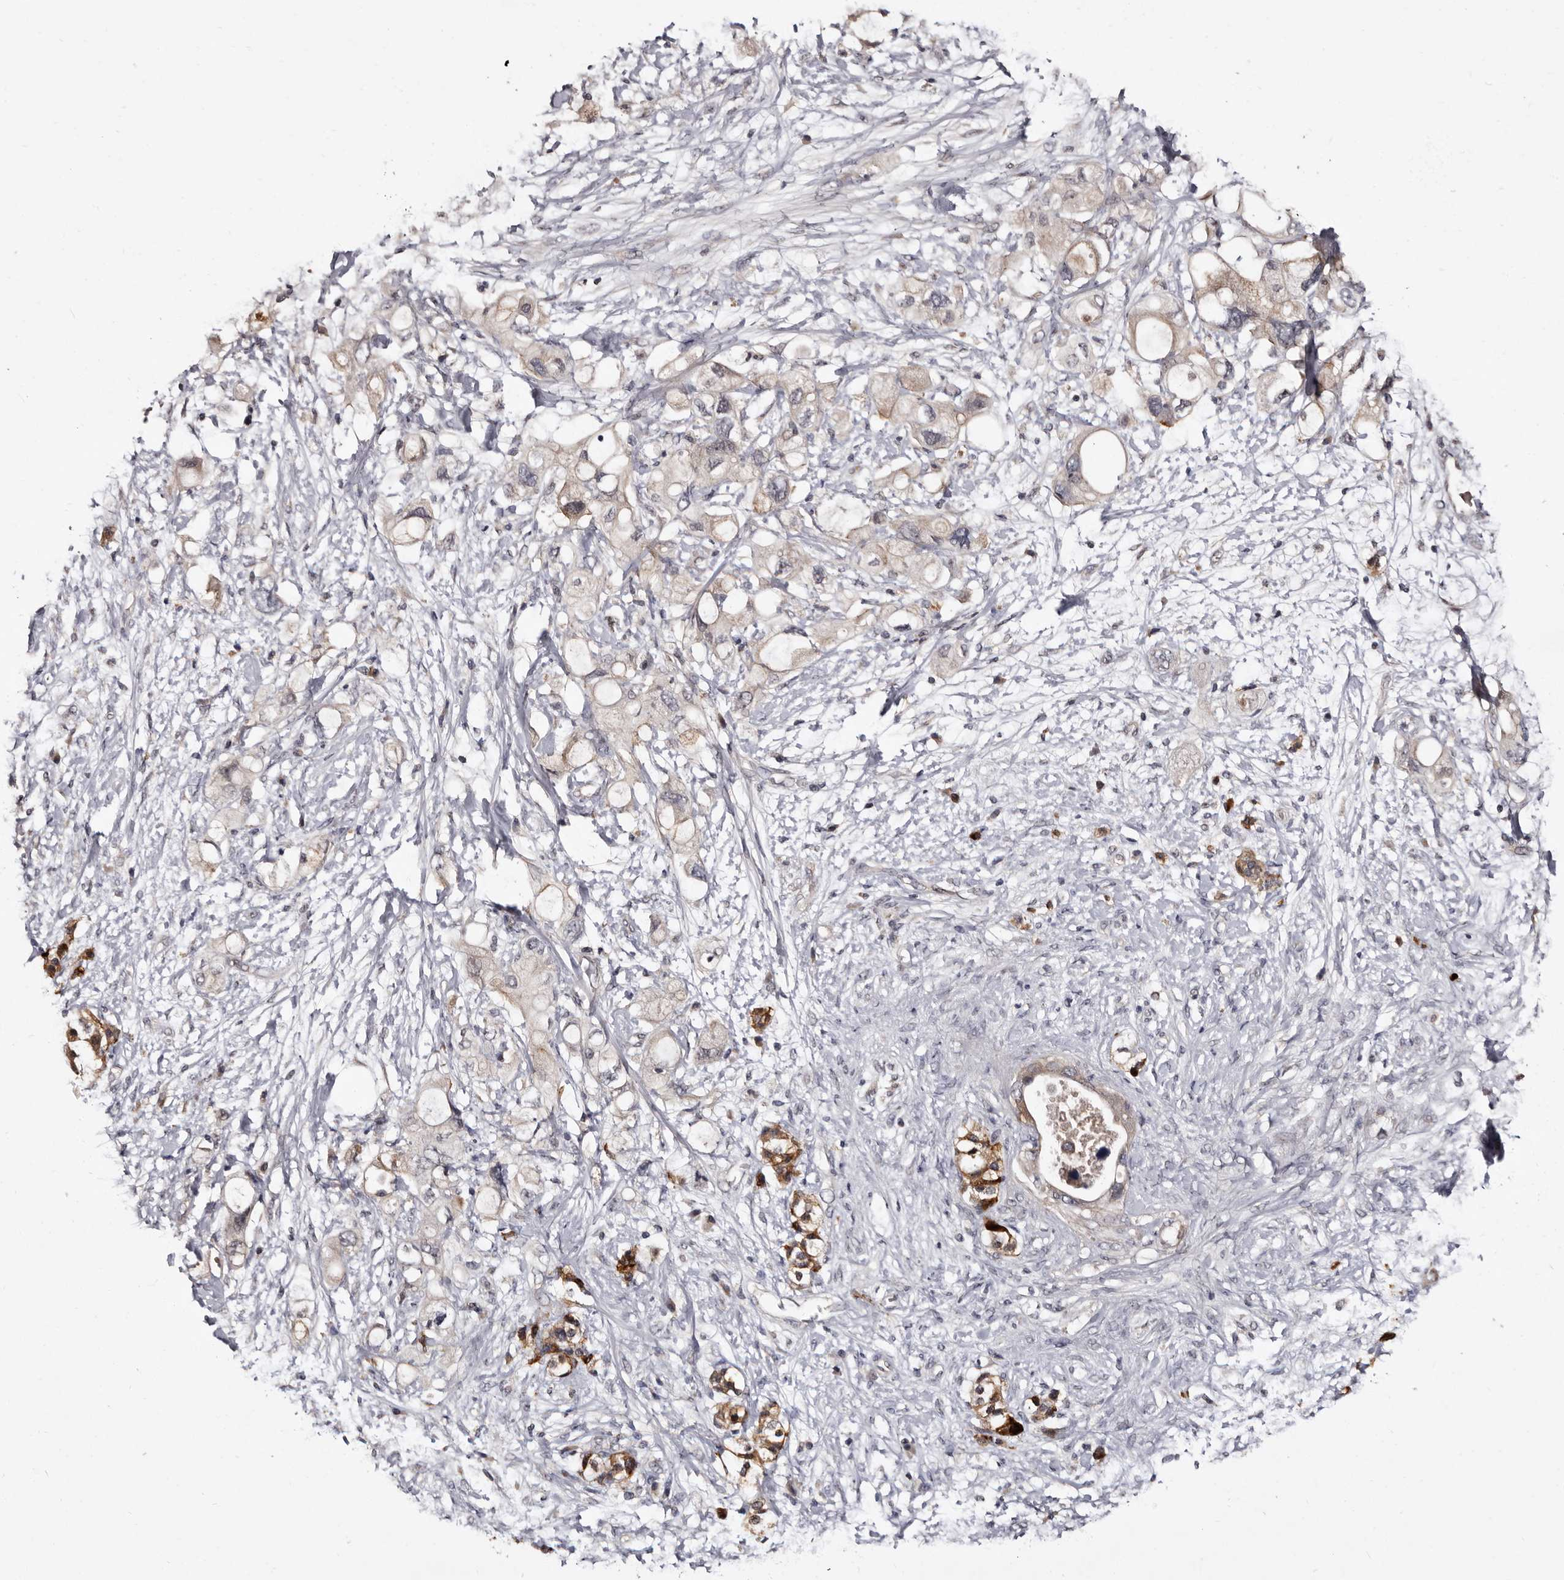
{"staining": {"intensity": "weak", "quantity": "<25%", "location": "cytoplasmic/membranous"}, "tissue": "pancreatic cancer", "cell_type": "Tumor cells", "image_type": "cancer", "snomed": [{"axis": "morphology", "description": "Adenocarcinoma, NOS"}, {"axis": "topography", "description": "Pancreas"}], "caption": "A high-resolution micrograph shows IHC staining of pancreatic adenocarcinoma, which displays no significant positivity in tumor cells.", "gene": "LANCL2", "patient": {"sex": "female", "age": 56}}